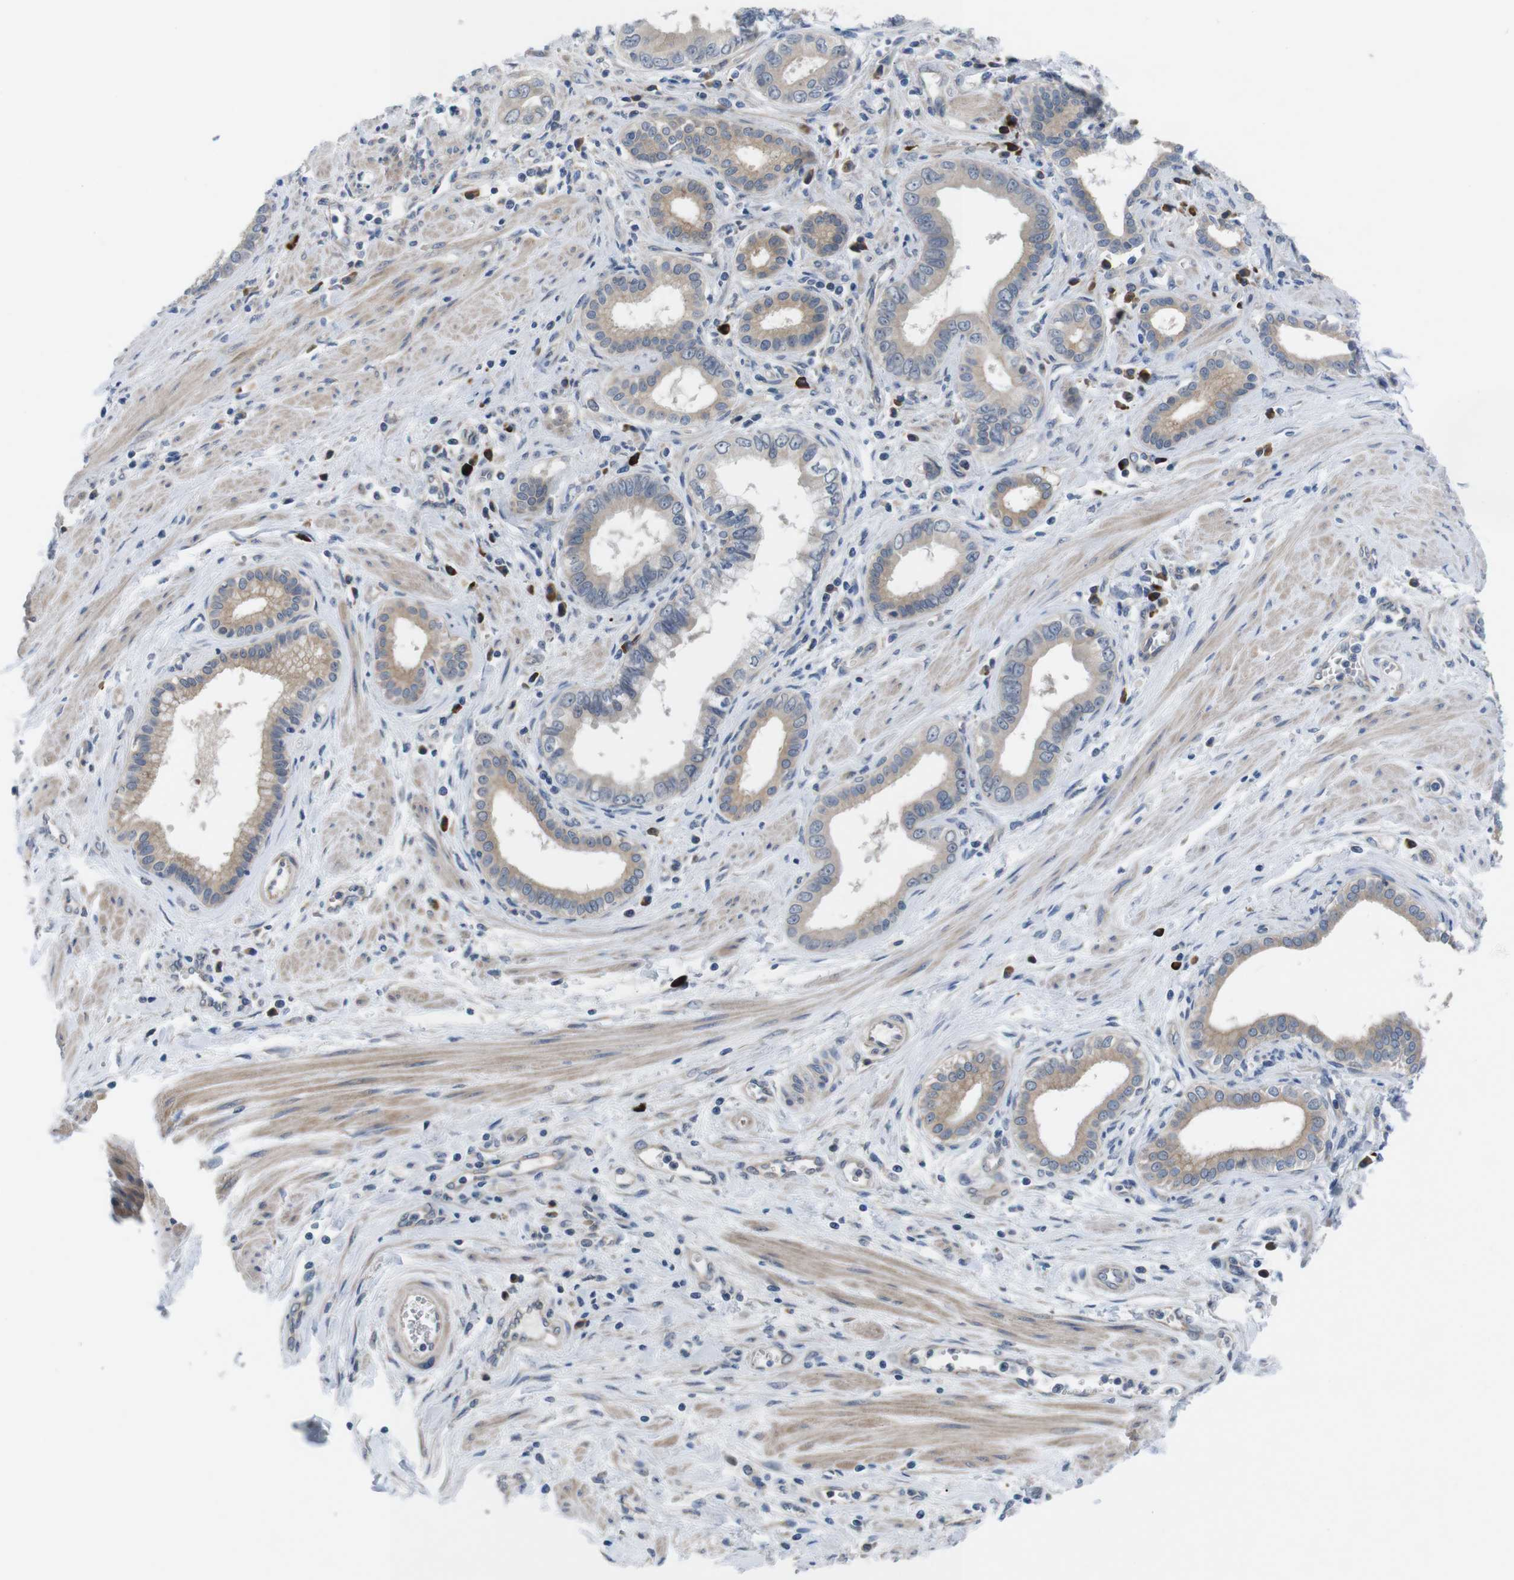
{"staining": {"intensity": "moderate", "quantity": ">75%", "location": "cytoplasmic/membranous"}, "tissue": "pancreatic cancer", "cell_type": "Tumor cells", "image_type": "cancer", "snomed": [{"axis": "morphology", "description": "Normal tissue, NOS"}, {"axis": "topography", "description": "Lymph node"}], "caption": "DAB (3,3'-diaminobenzidine) immunohistochemical staining of human pancreatic cancer demonstrates moderate cytoplasmic/membranous protein expression in approximately >75% of tumor cells. The staining is performed using DAB (3,3'-diaminobenzidine) brown chromogen to label protein expression. The nuclei are counter-stained blue using hematoxylin.", "gene": "JAK1", "patient": {"sex": "male", "age": 50}}